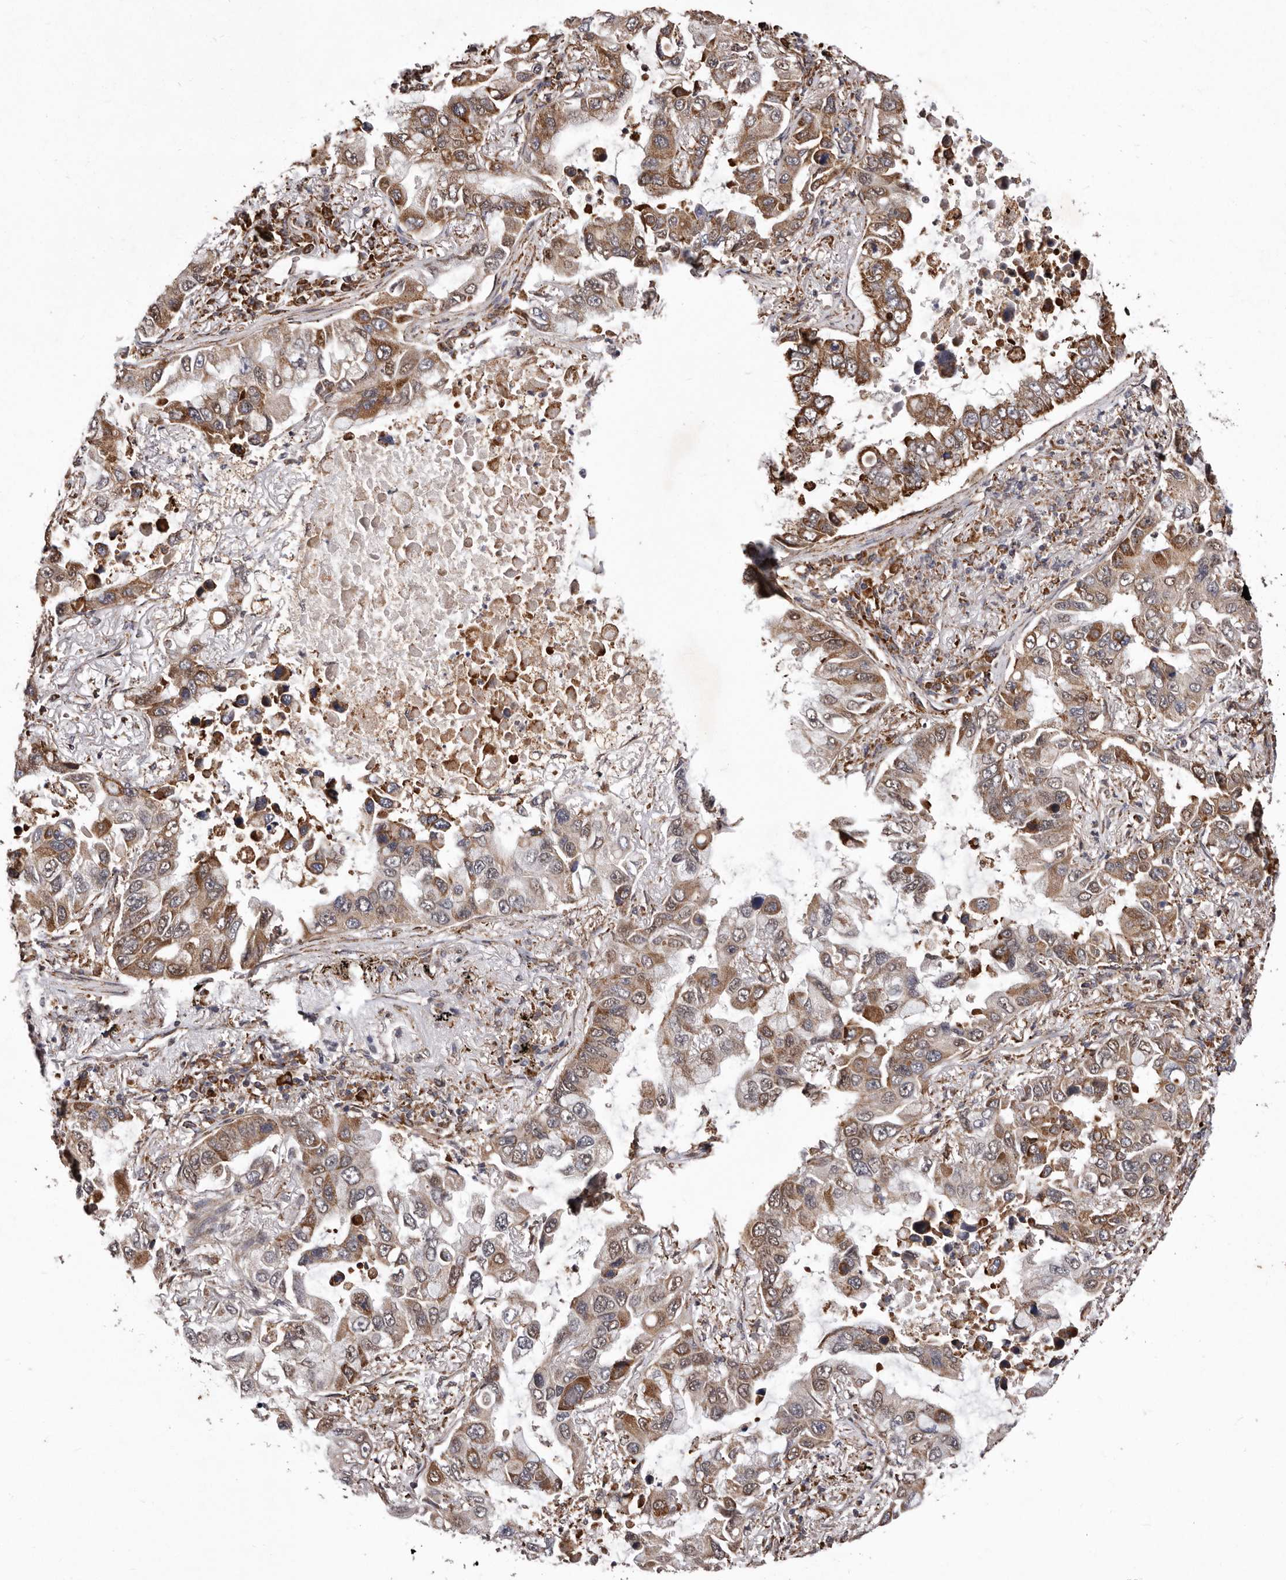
{"staining": {"intensity": "moderate", "quantity": ">75%", "location": "cytoplasmic/membranous"}, "tissue": "lung cancer", "cell_type": "Tumor cells", "image_type": "cancer", "snomed": [{"axis": "morphology", "description": "Adenocarcinoma, NOS"}, {"axis": "topography", "description": "Lung"}], "caption": "A brown stain labels moderate cytoplasmic/membranous staining of a protein in lung adenocarcinoma tumor cells.", "gene": "RRM2B", "patient": {"sex": "male", "age": 64}}